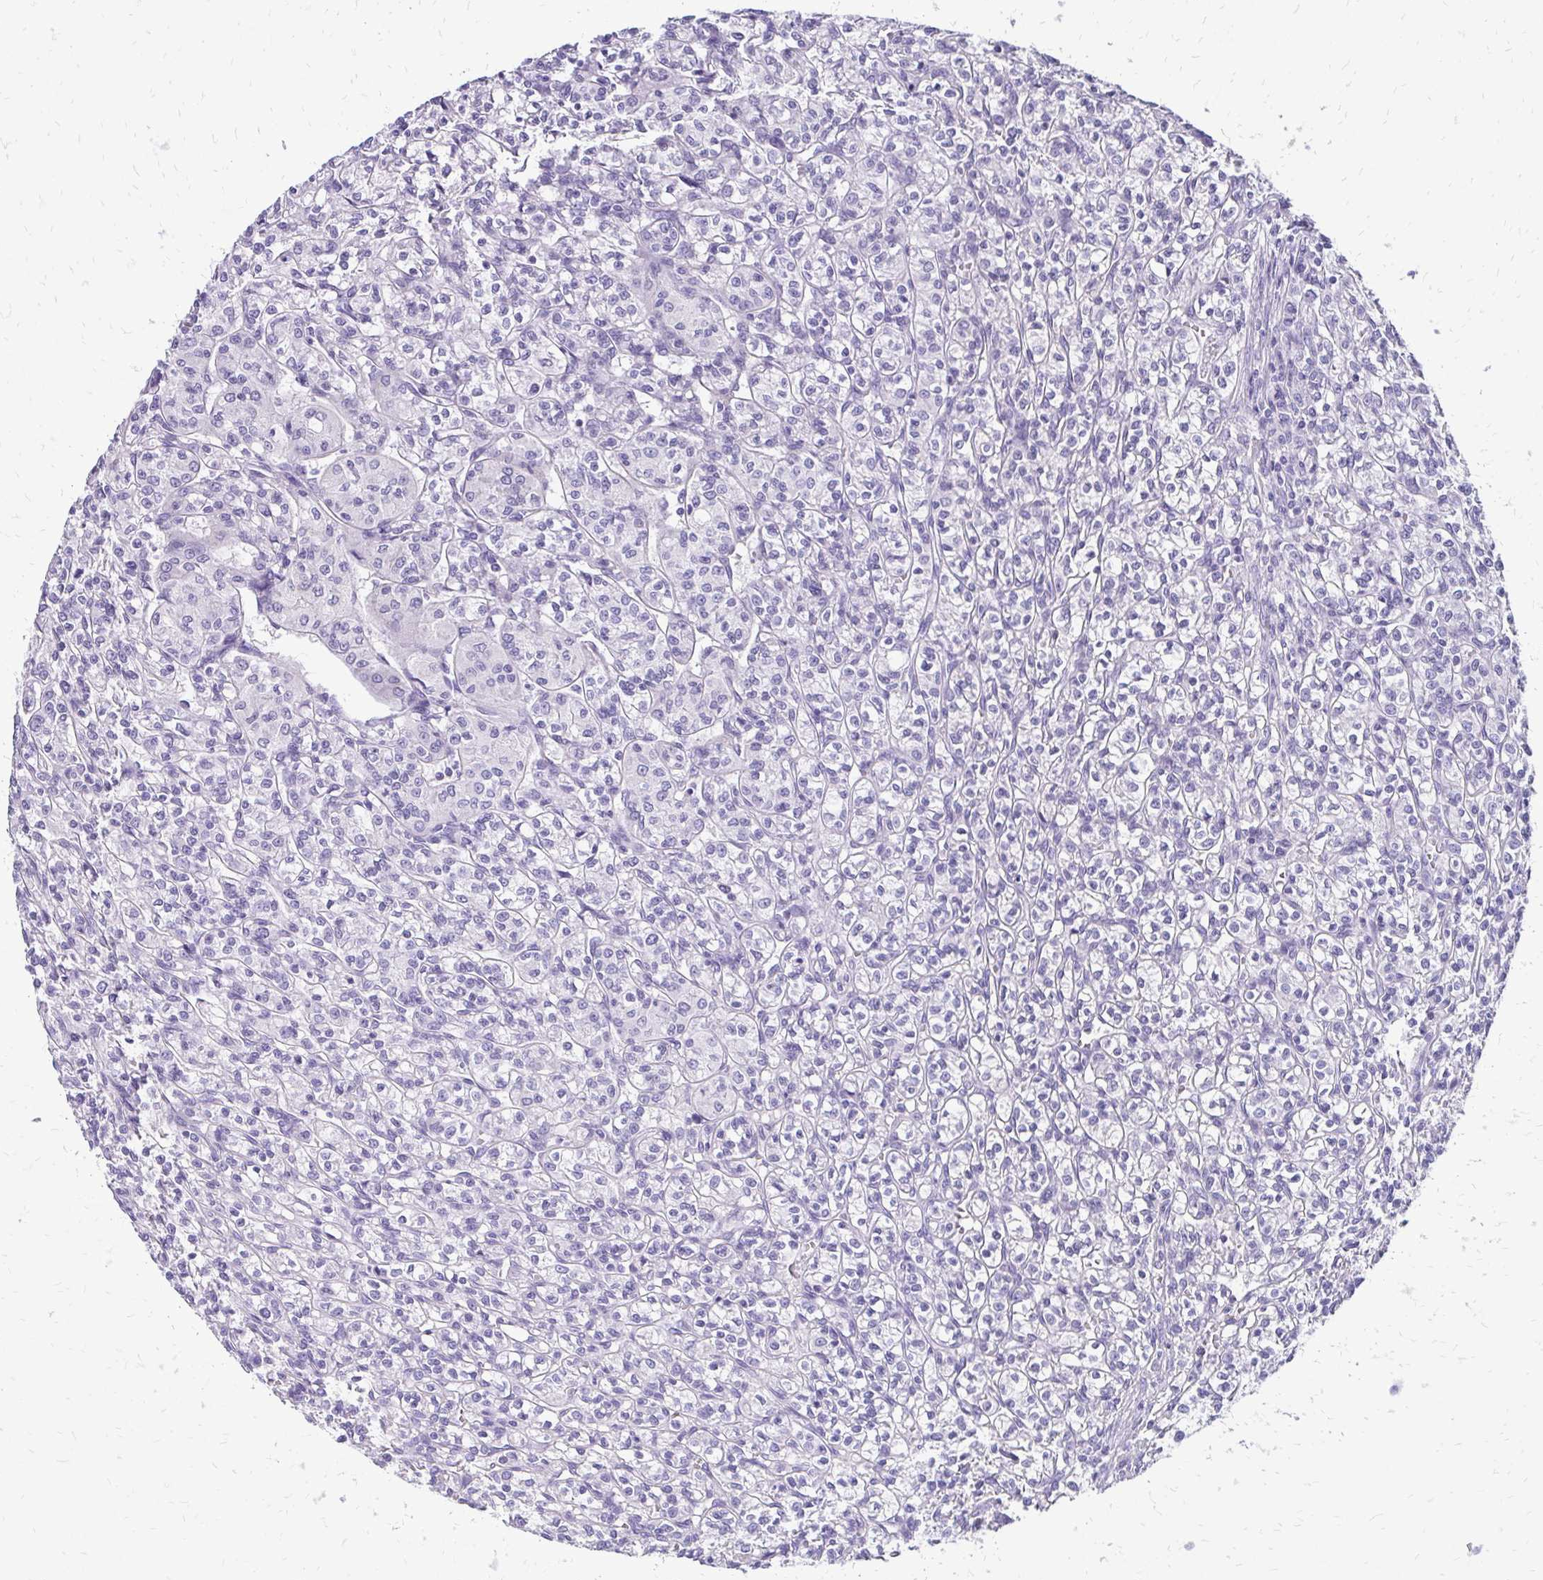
{"staining": {"intensity": "negative", "quantity": "none", "location": "none"}, "tissue": "renal cancer", "cell_type": "Tumor cells", "image_type": "cancer", "snomed": [{"axis": "morphology", "description": "Adenocarcinoma, NOS"}, {"axis": "topography", "description": "Kidney"}], "caption": "Protein analysis of renal cancer shows no significant staining in tumor cells.", "gene": "SLC32A1", "patient": {"sex": "male", "age": 36}}